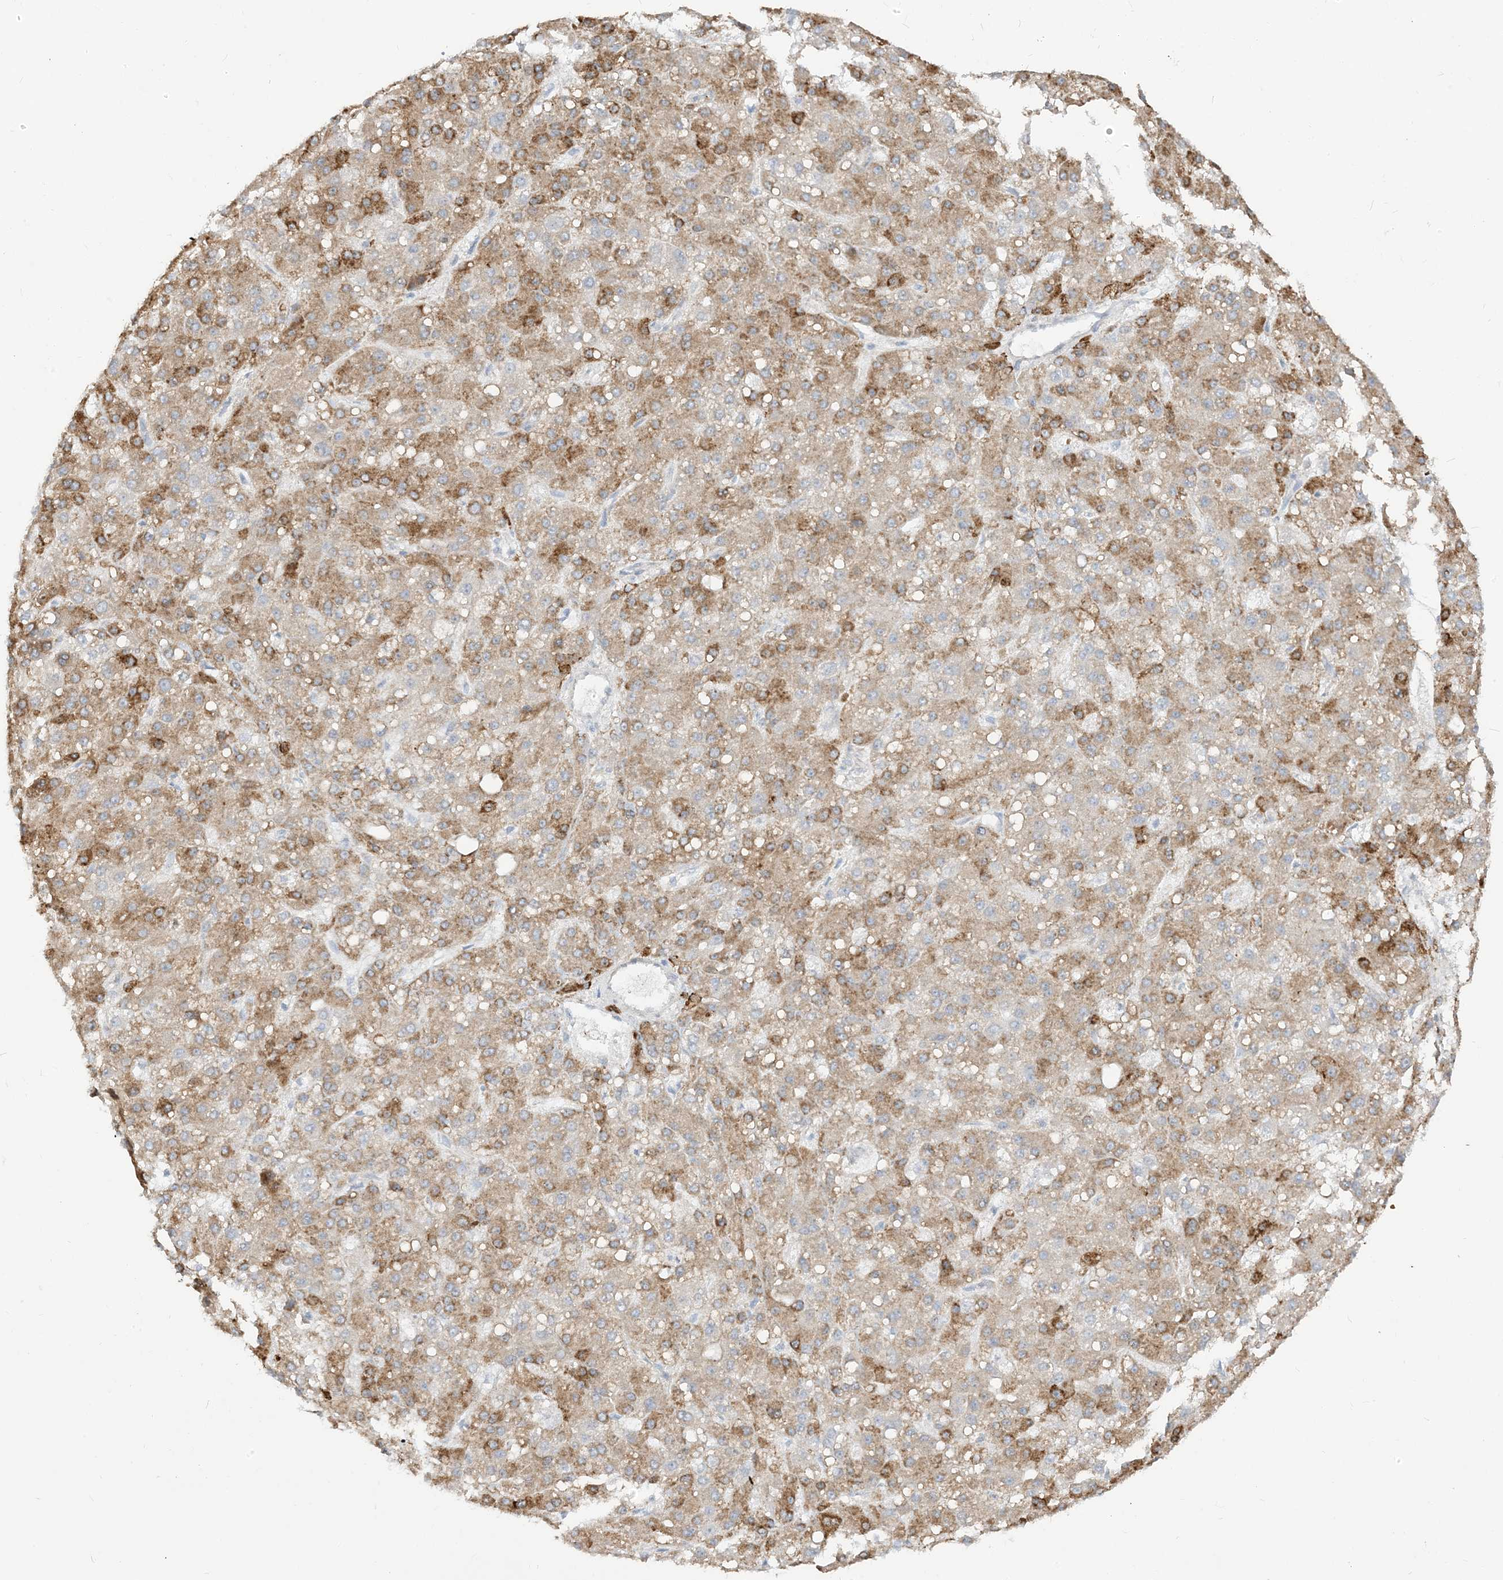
{"staining": {"intensity": "moderate", "quantity": "25%-75%", "location": "cytoplasmic/membranous"}, "tissue": "liver cancer", "cell_type": "Tumor cells", "image_type": "cancer", "snomed": [{"axis": "morphology", "description": "Carcinoma, Hepatocellular, NOS"}, {"axis": "topography", "description": "Liver"}], "caption": "DAB (3,3'-diaminobenzidine) immunohistochemical staining of hepatocellular carcinoma (liver) exhibits moderate cytoplasmic/membranous protein staining in approximately 25%-75% of tumor cells.", "gene": "LOXL3", "patient": {"sex": "male", "age": 67}}